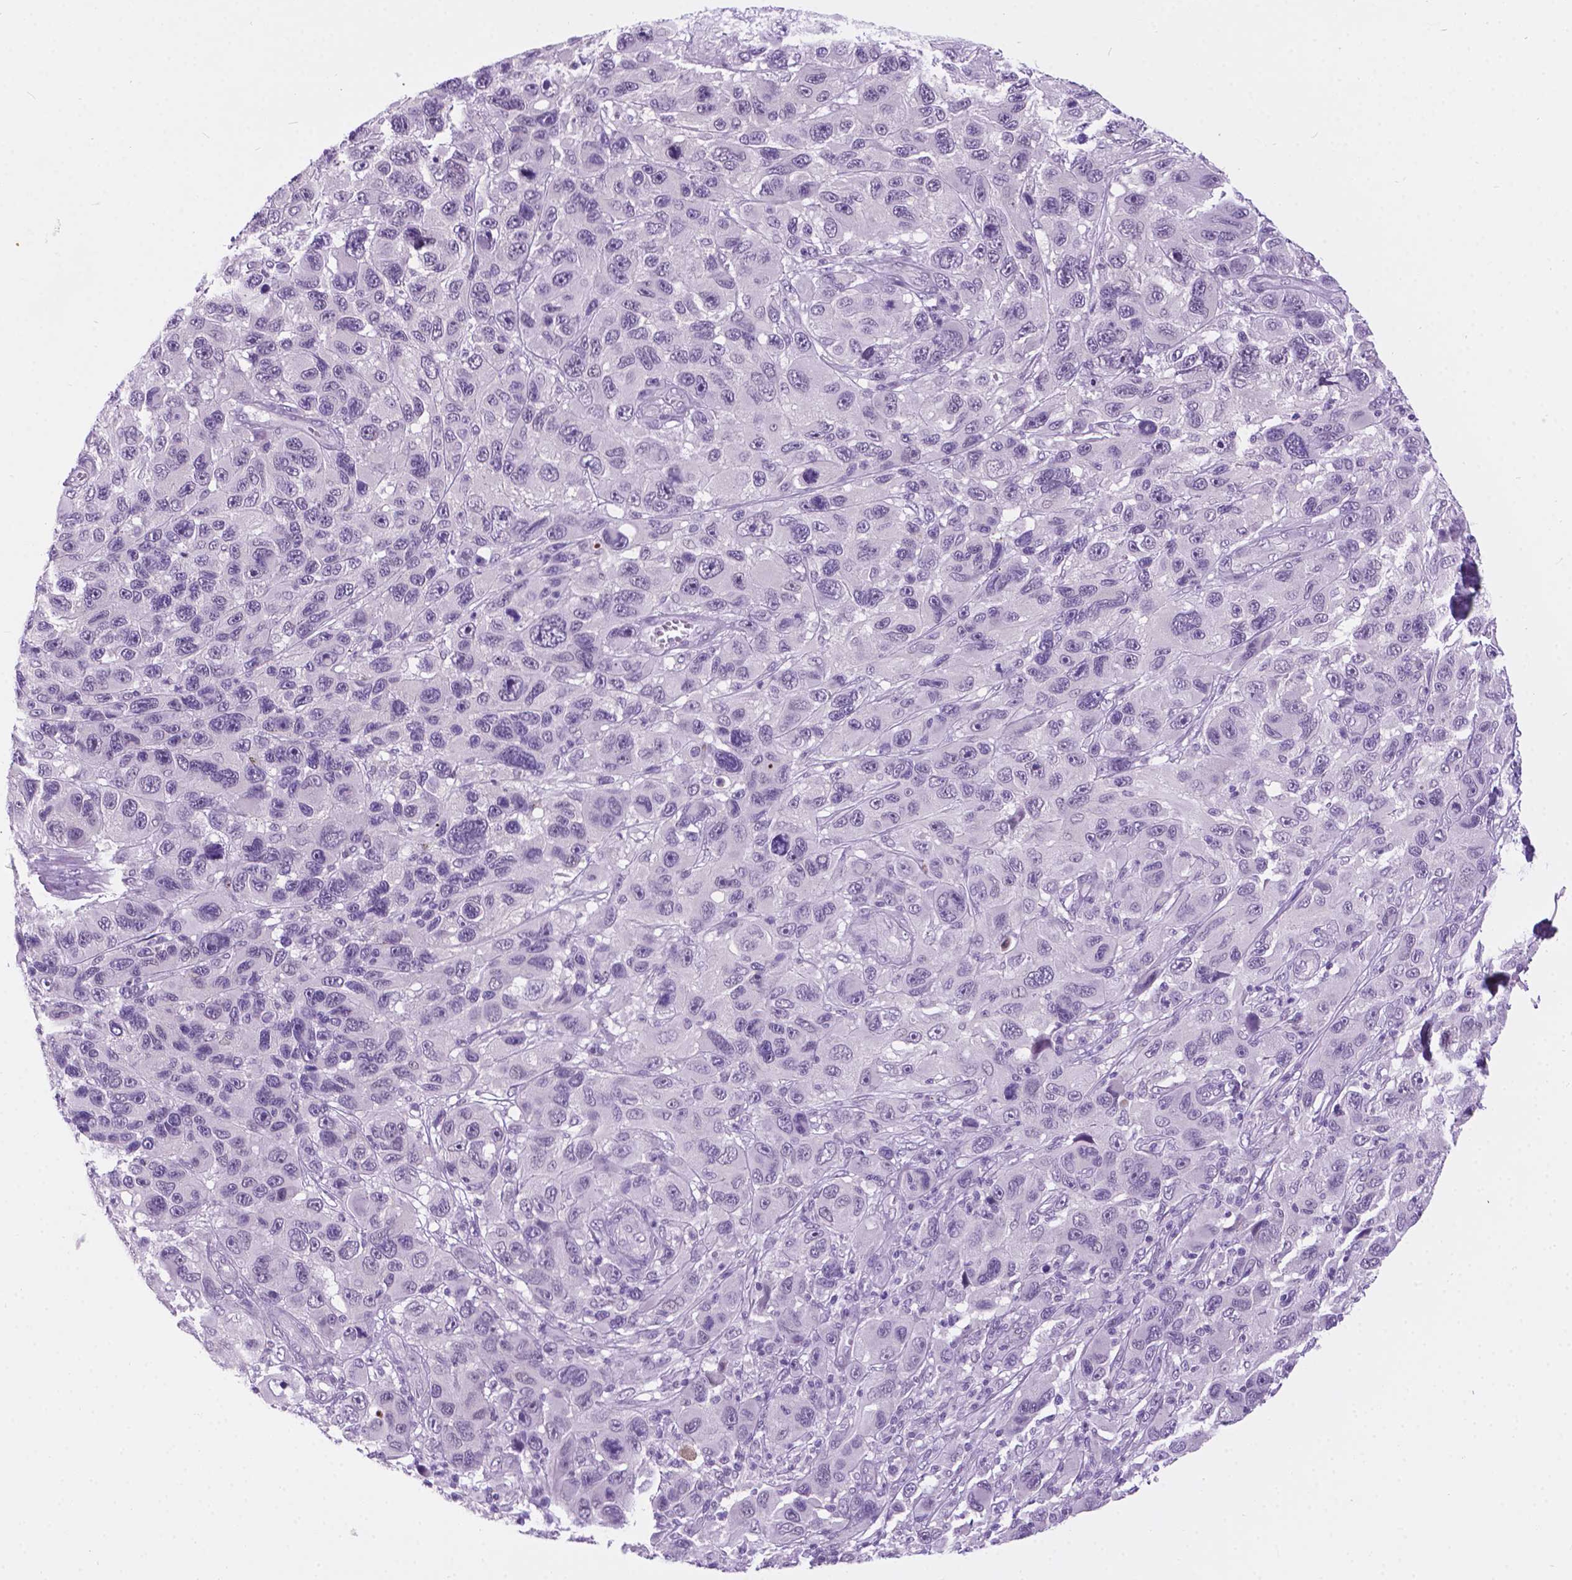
{"staining": {"intensity": "negative", "quantity": "none", "location": "none"}, "tissue": "melanoma", "cell_type": "Tumor cells", "image_type": "cancer", "snomed": [{"axis": "morphology", "description": "Malignant melanoma, NOS"}, {"axis": "topography", "description": "Skin"}], "caption": "An IHC image of melanoma is shown. There is no staining in tumor cells of melanoma.", "gene": "ARMS2", "patient": {"sex": "male", "age": 53}}